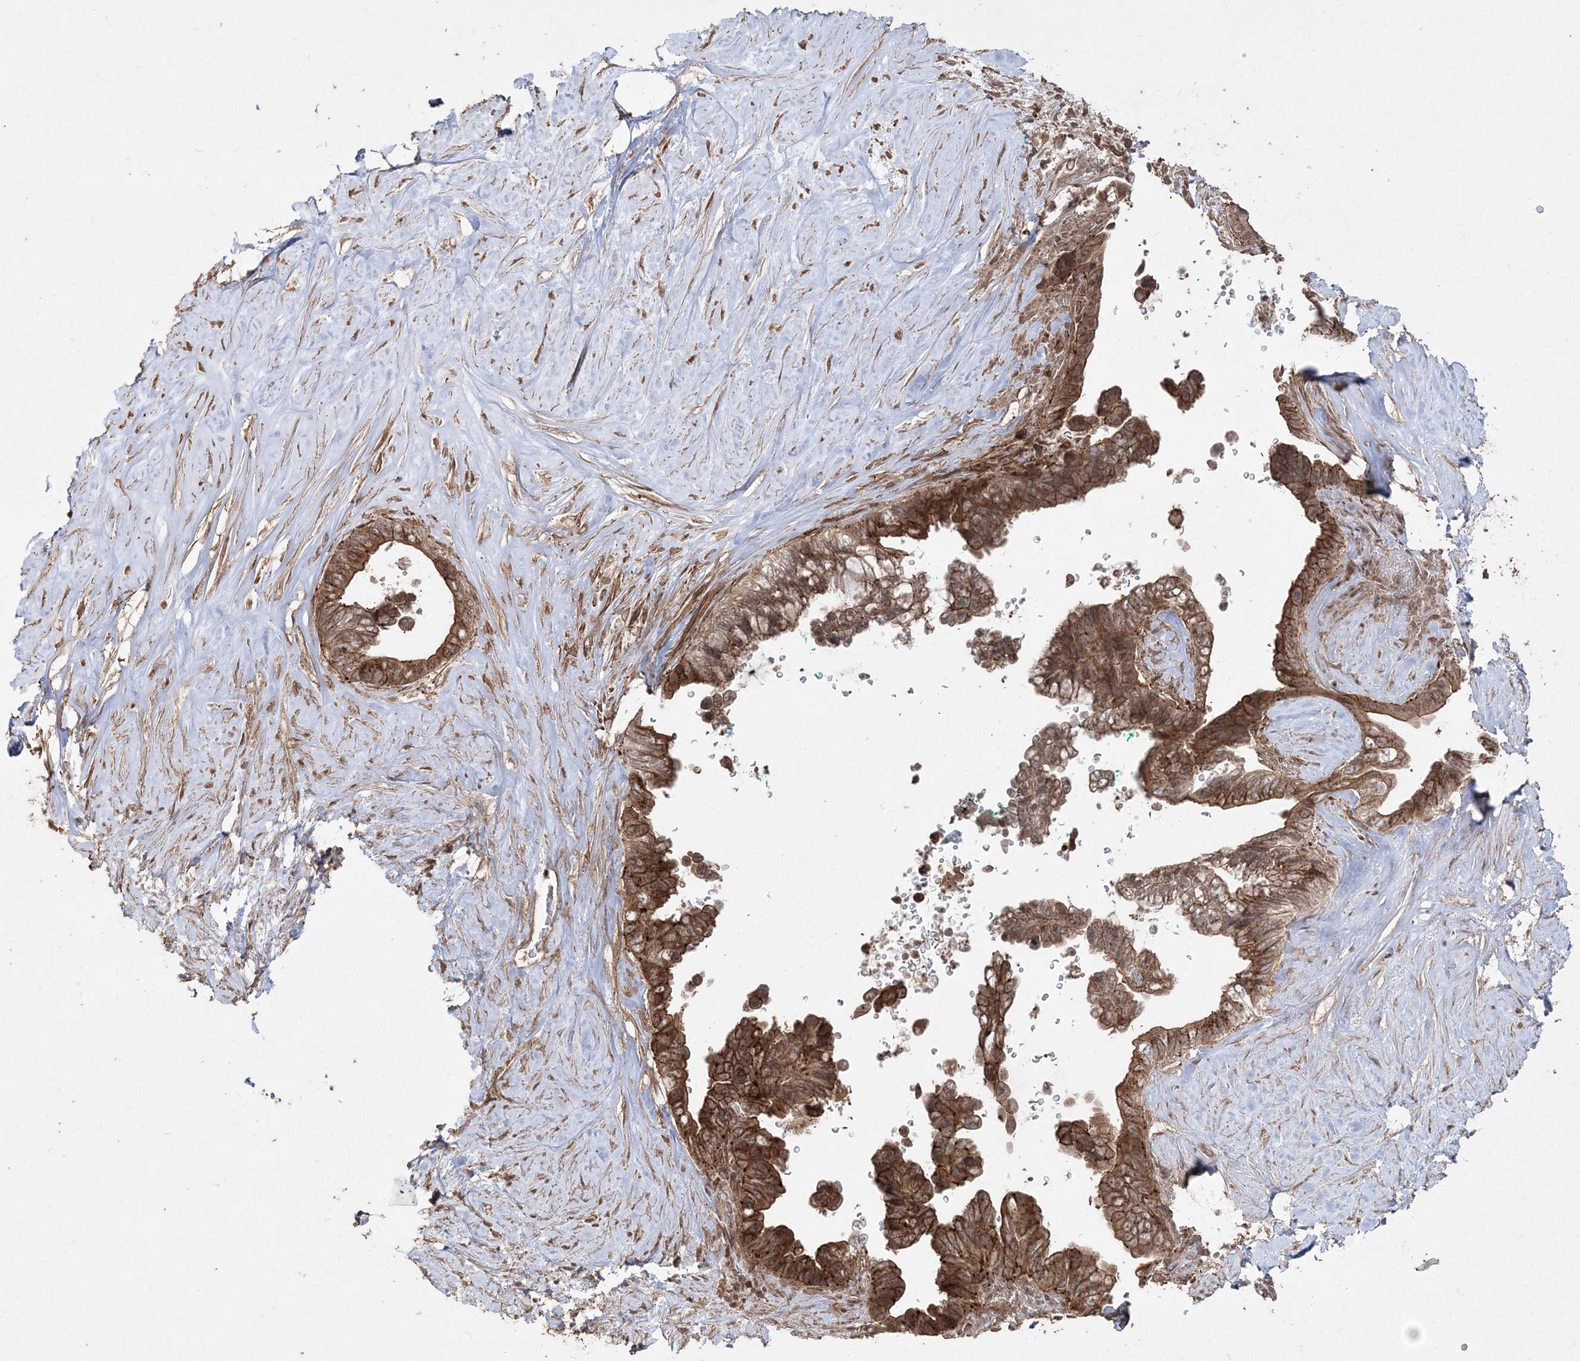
{"staining": {"intensity": "moderate", "quantity": ">75%", "location": "cytoplasmic/membranous"}, "tissue": "pancreatic cancer", "cell_type": "Tumor cells", "image_type": "cancer", "snomed": [{"axis": "morphology", "description": "Adenocarcinoma, NOS"}, {"axis": "topography", "description": "Pancreas"}], "caption": "The micrograph displays staining of pancreatic adenocarcinoma, revealing moderate cytoplasmic/membranous protein expression (brown color) within tumor cells. (DAB (3,3'-diaminobenzidine) IHC, brown staining for protein, blue staining for nuclei).", "gene": "EHHADH", "patient": {"sex": "female", "age": 72}}